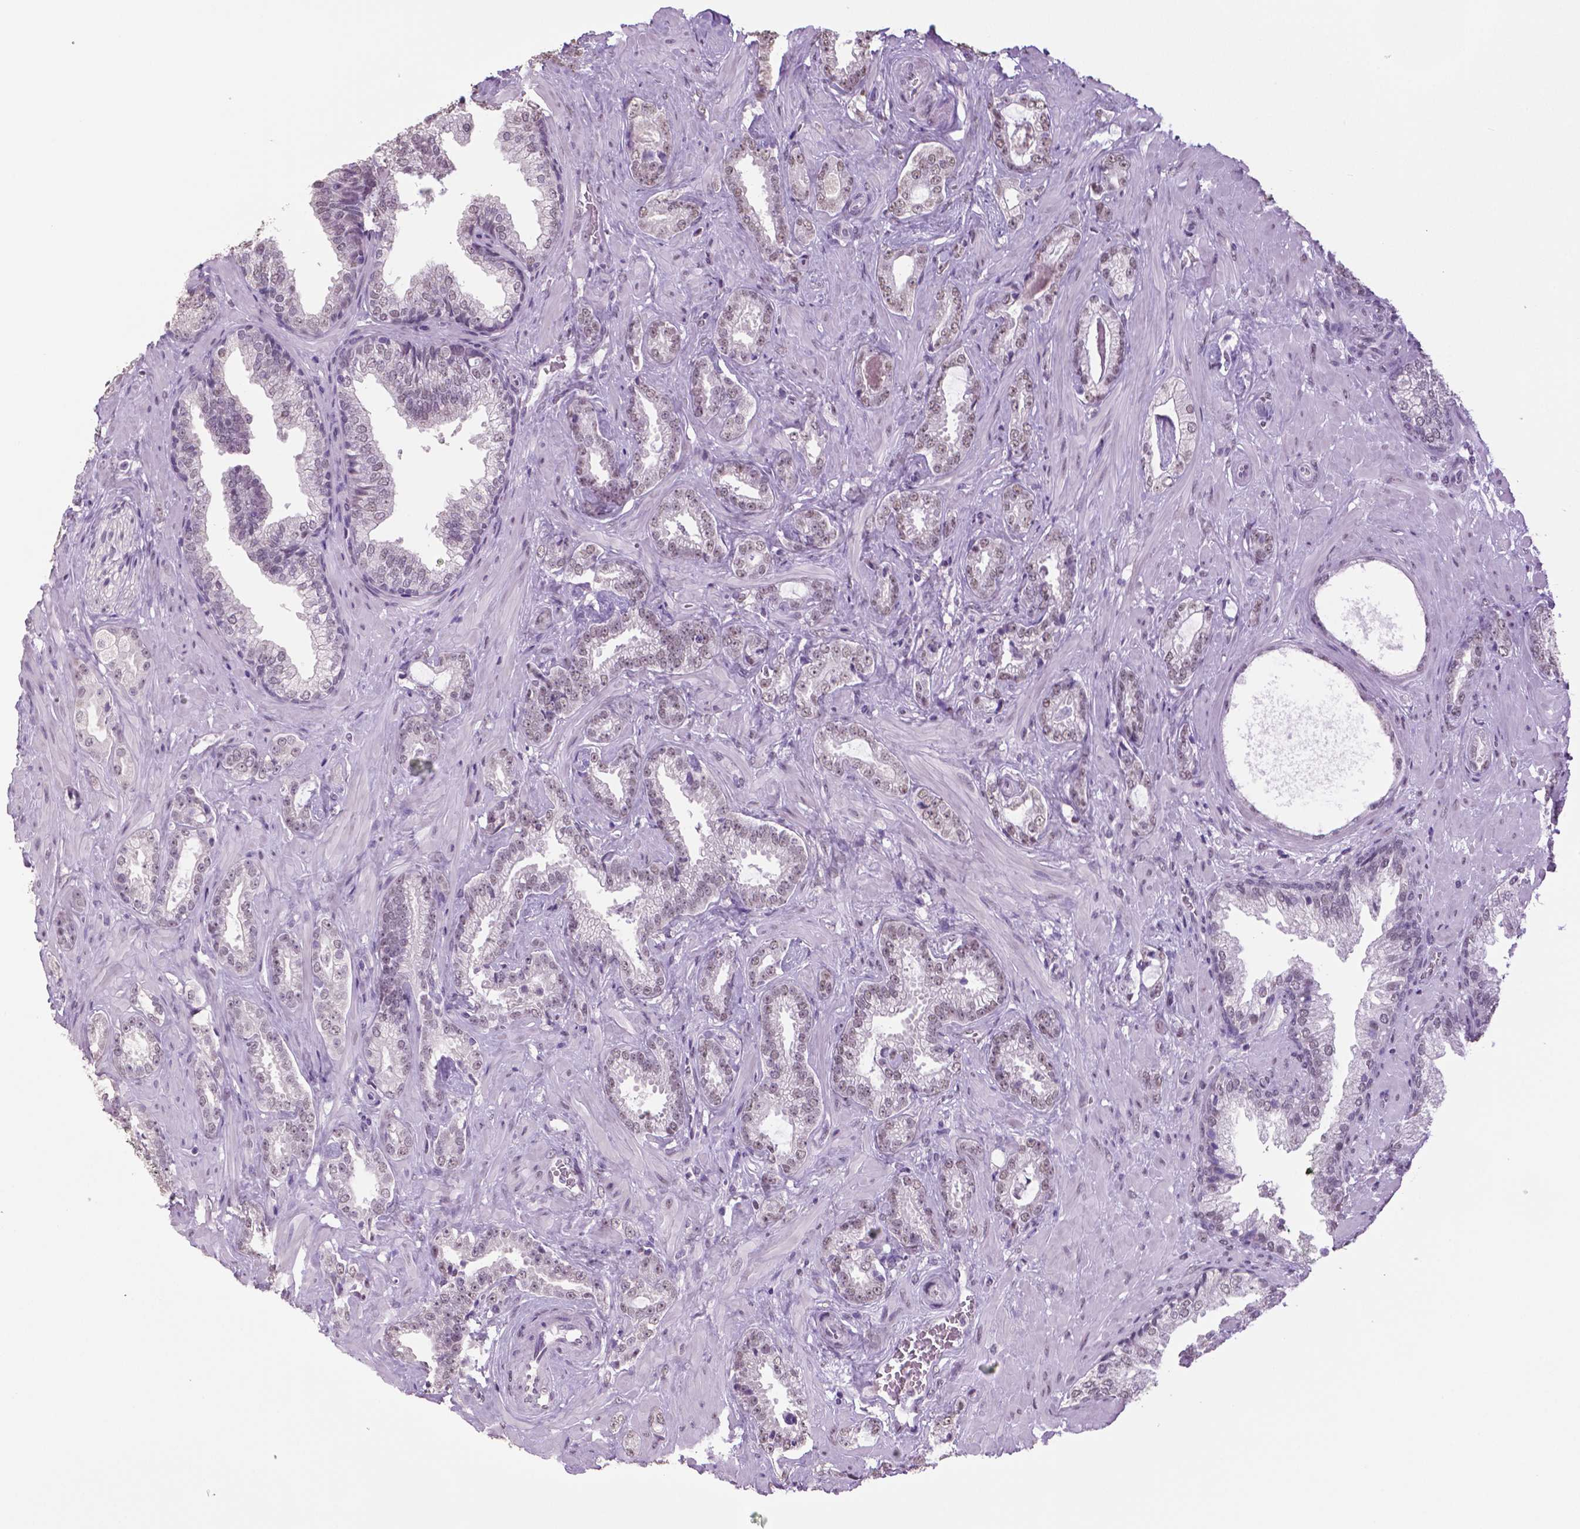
{"staining": {"intensity": "negative", "quantity": "none", "location": "none"}, "tissue": "prostate cancer", "cell_type": "Tumor cells", "image_type": "cancer", "snomed": [{"axis": "morphology", "description": "Adenocarcinoma, Low grade"}, {"axis": "topography", "description": "Prostate"}], "caption": "This is an IHC photomicrograph of prostate cancer. There is no staining in tumor cells.", "gene": "IGF2BP1", "patient": {"sex": "male", "age": 61}}